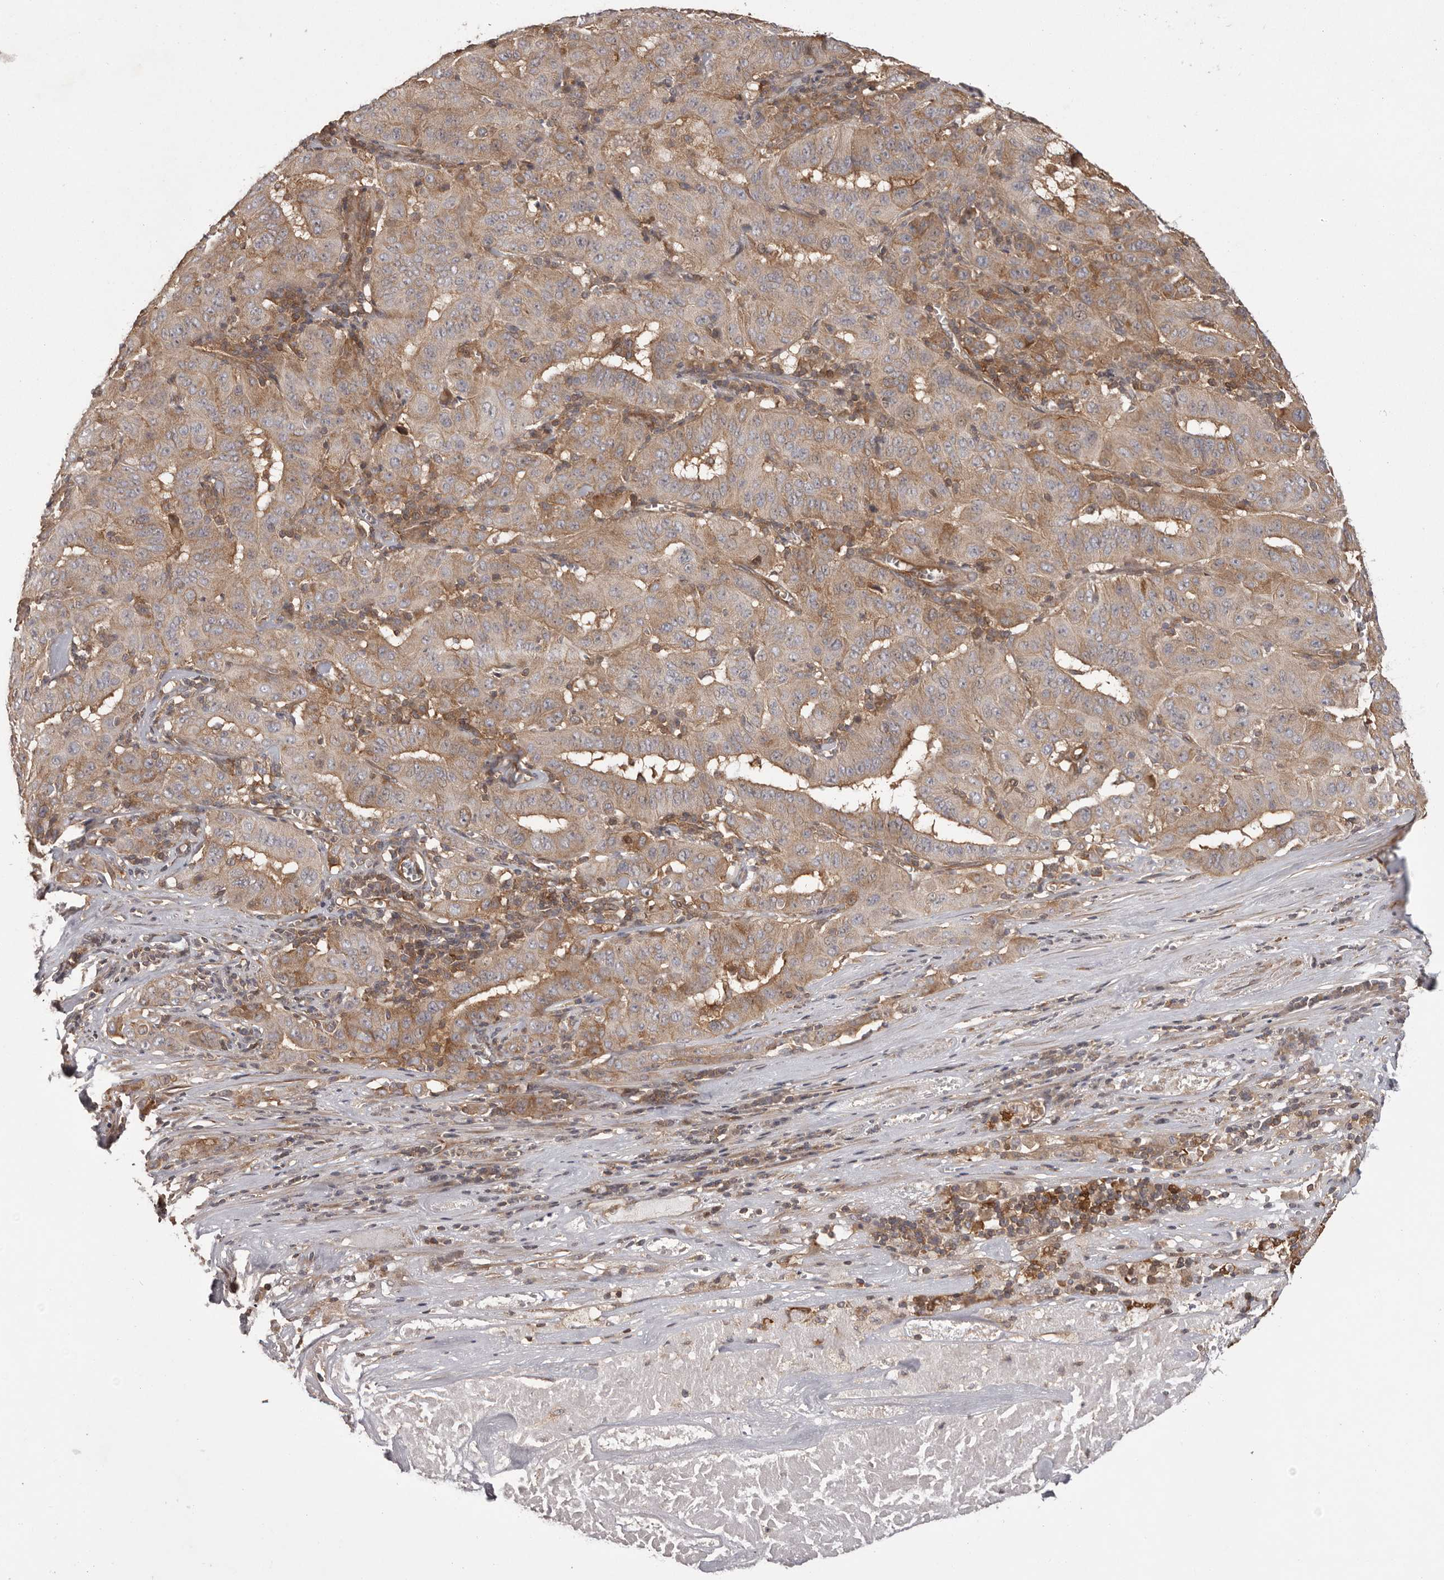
{"staining": {"intensity": "weak", "quantity": ">75%", "location": "cytoplasmic/membranous"}, "tissue": "pancreatic cancer", "cell_type": "Tumor cells", "image_type": "cancer", "snomed": [{"axis": "morphology", "description": "Adenocarcinoma, NOS"}, {"axis": "topography", "description": "Pancreas"}], "caption": "Immunohistochemical staining of adenocarcinoma (pancreatic) displays low levels of weak cytoplasmic/membranous protein staining in approximately >75% of tumor cells. The staining is performed using DAB brown chromogen to label protein expression. The nuclei are counter-stained blue using hematoxylin.", "gene": "NFKBIA", "patient": {"sex": "male", "age": 63}}